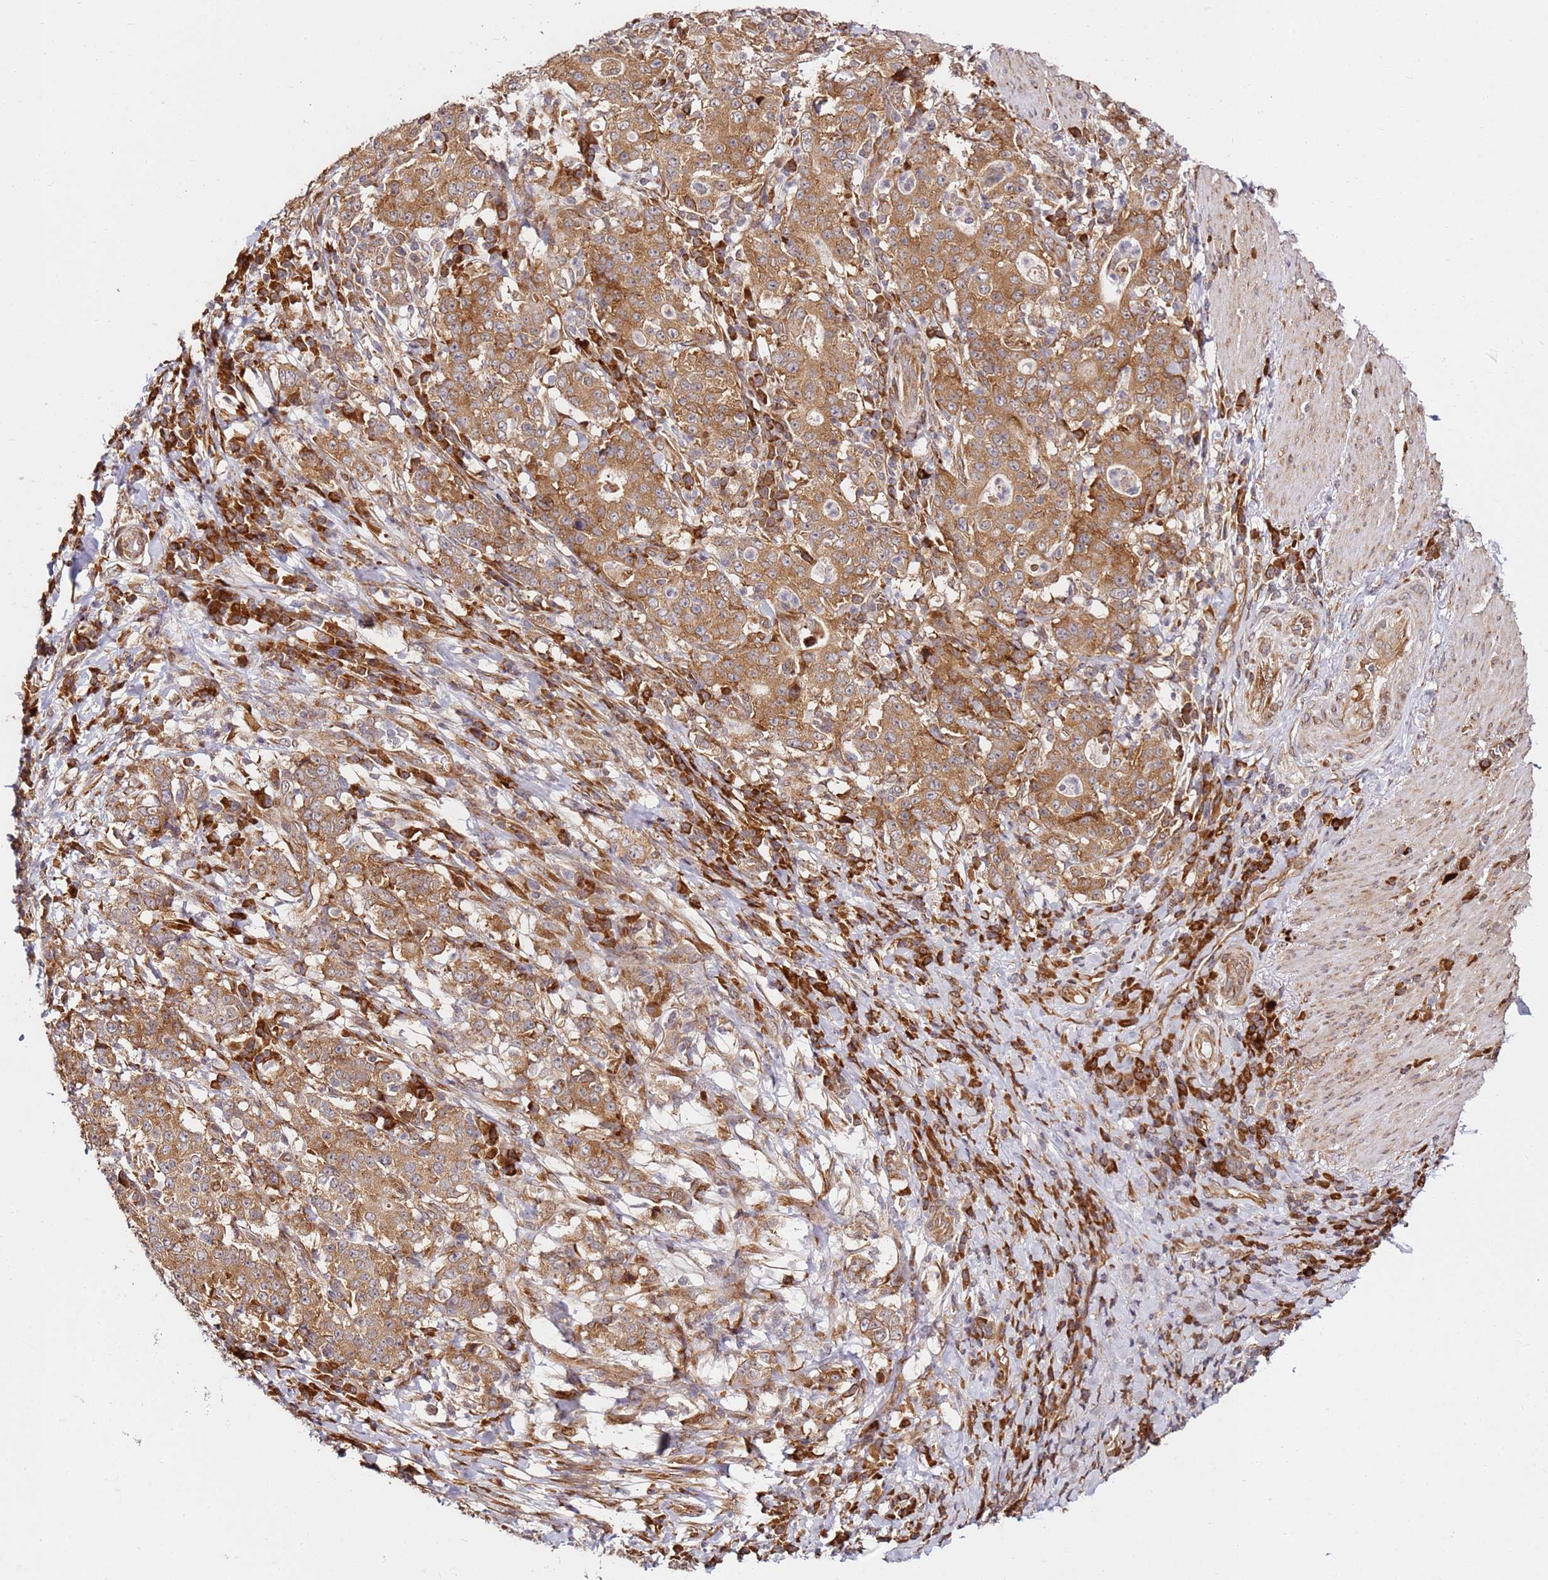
{"staining": {"intensity": "moderate", "quantity": ">75%", "location": "cytoplasmic/membranous"}, "tissue": "stomach cancer", "cell_type": "Tumor cells", "image_type": "cancer", "snomed": [{"axis": "morphology", "description": "Normal tissue, NOS"}, {"axis": "morphology", "description": "Adenocarcinoma, NOS"}, {"axis": "topography", "description": "Stomach, upper"}, {"axis": "topography", "description": "Stomach"}], "caption": "Protein staining reveals moderate cytoplasmic/membranous expression in approximately >75% of tumor cells in stomach adenocarcinoma. (IHC, brightfield microscopy, high magnification).", "gene": "RPS3A", "patient": {"sex": "male", "age": 59}}